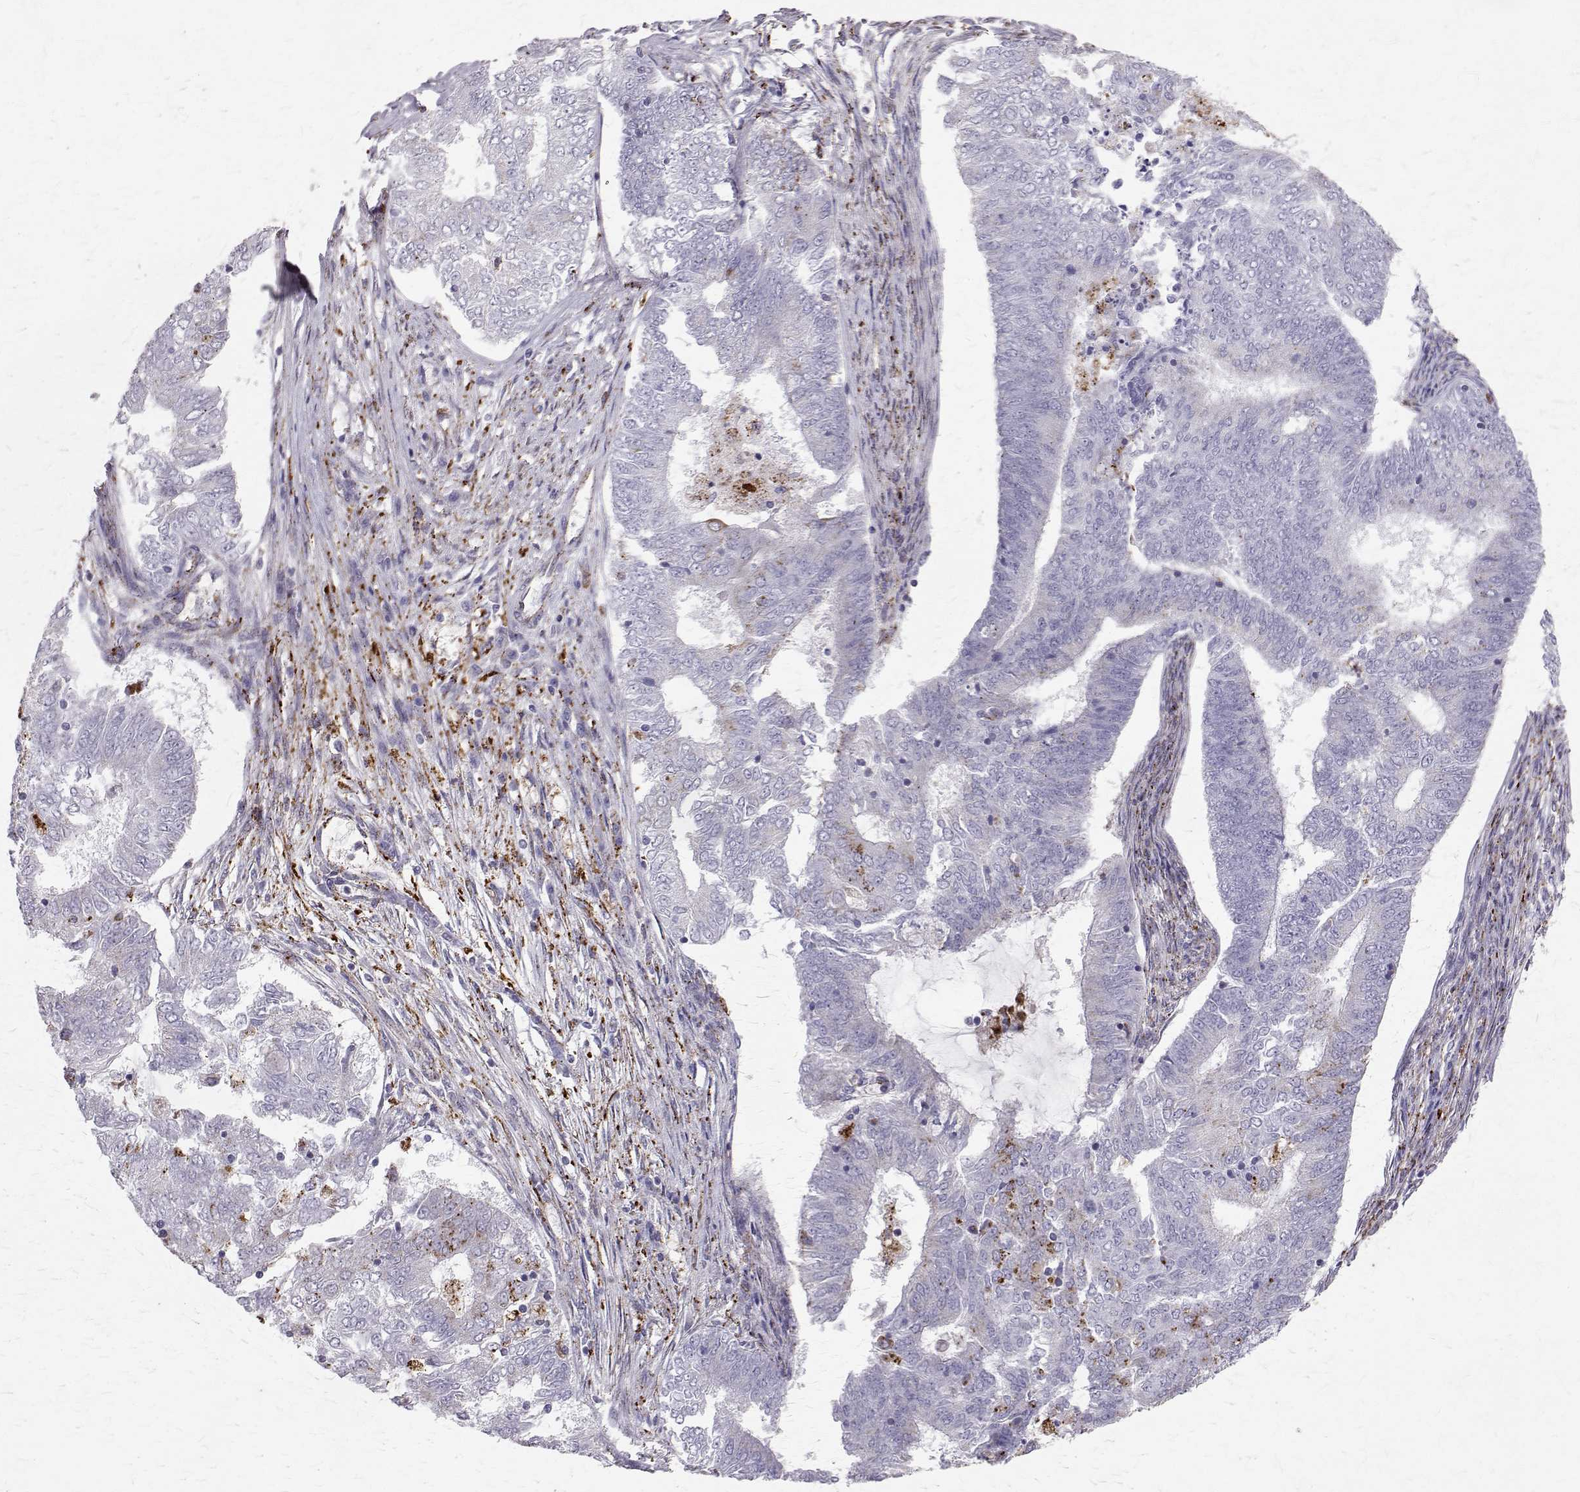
{"staining": {"intensity": "negative", "quantity": "none", "location": "none"}, "tissue": "endometrial cancer", "cell_type": "Tumor cells", "image_type": "cancer", "snomed": [{"axis": "morphology", "description": "Adenocarcinoma, NOS"}, {"axis": "topography", "description": "Endometrium"}], "caption": "Immunohistochemistry (IHC) of human endometrial adenocarcinoma shows no expression in tumor cells.", "gene": "TPP1", "patient": {"sex": "female", "age": 62}}